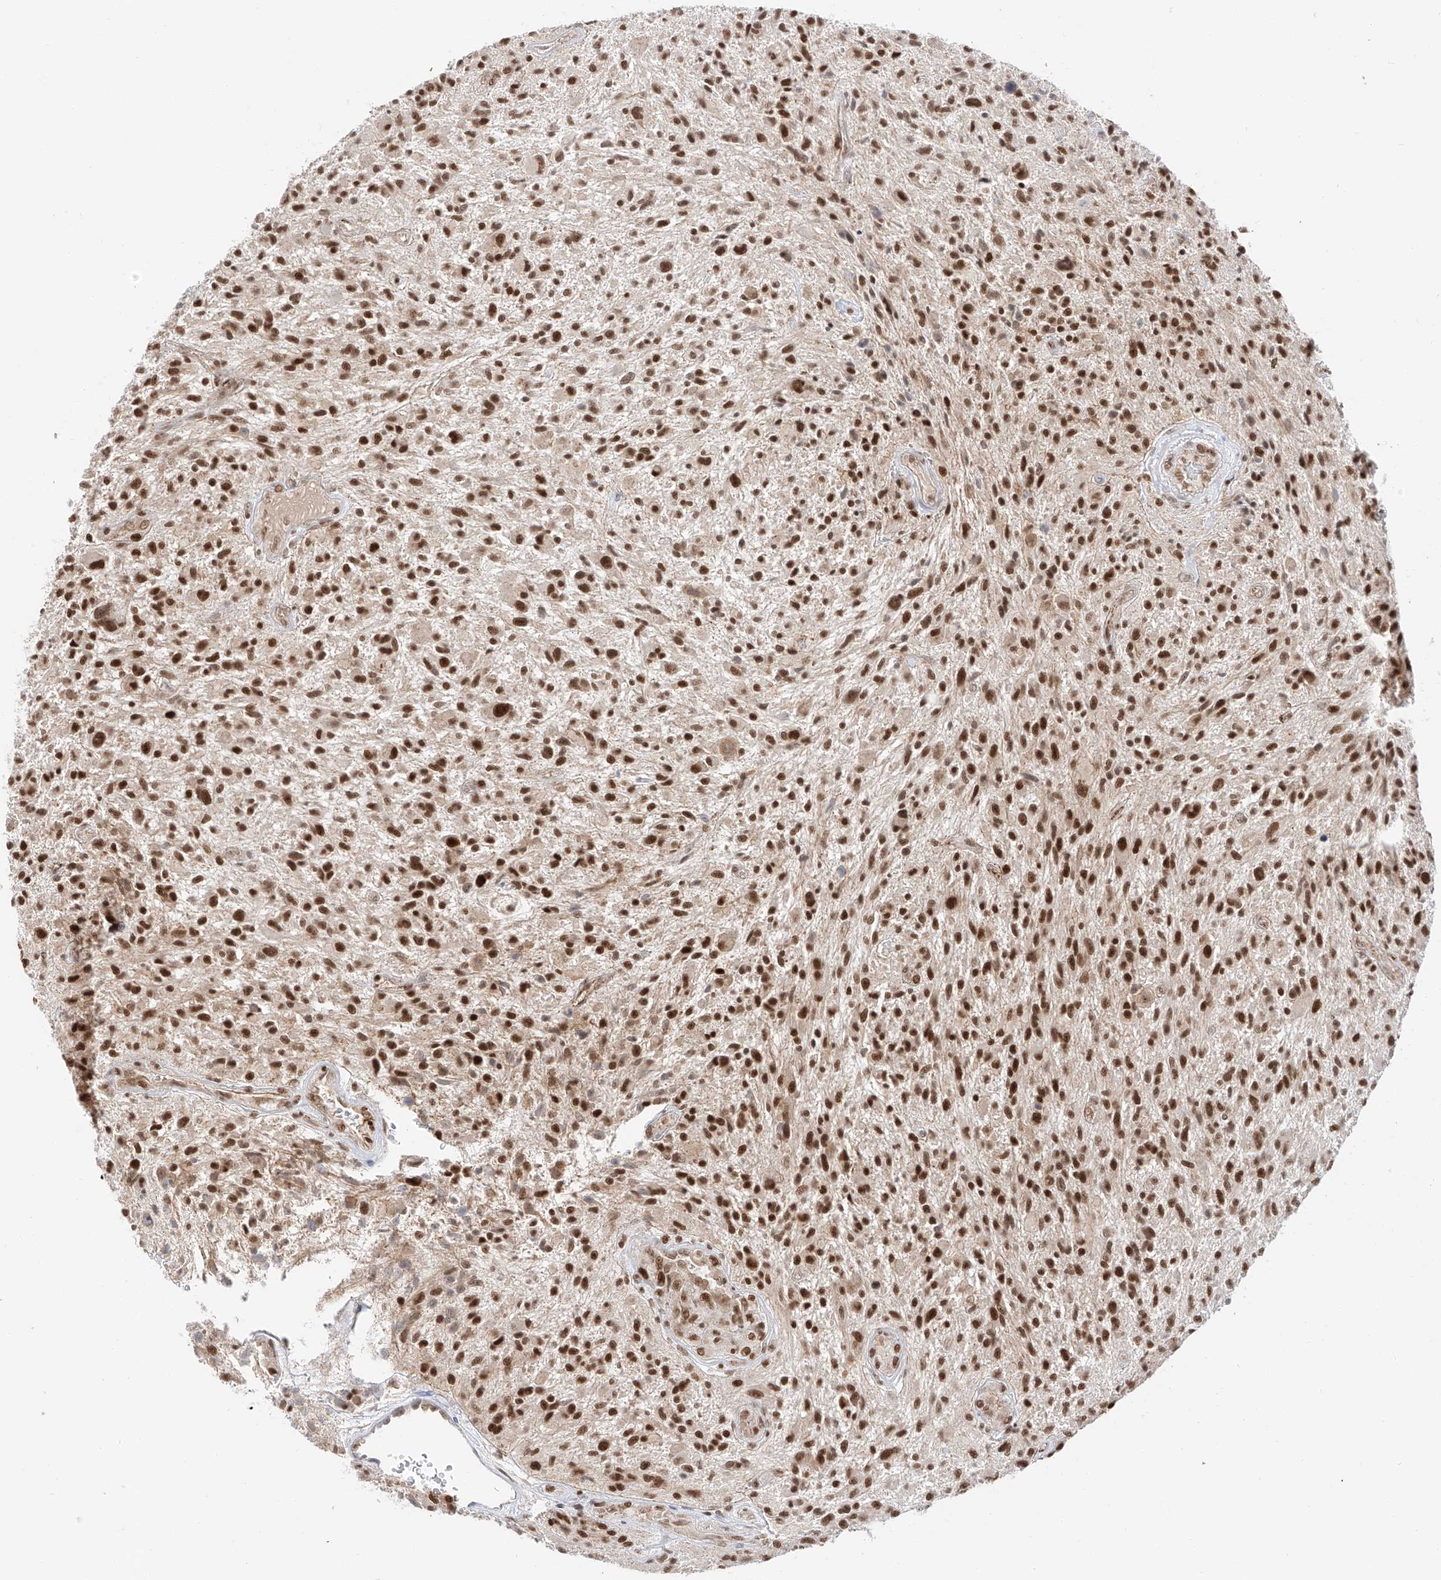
{"staining": {"intensity": "strong", "quantity": ">75%", "location": "nuclear"}, "tissue": "glioma", "cell_type": "Tumor cells", "image_type": "cancer", "snomed": [{"axis": "morphology", "description": "Glioma, malignant, High grade"}, {"axis": "topography", "description": "Brain"}], "caption": "The histopathology image exhibits staining of glioma, revealing strong nuclear protein staining (brown color) within tumor cells.", "gene": "POGK", "patient": {"sex": "male", "age": 47}}